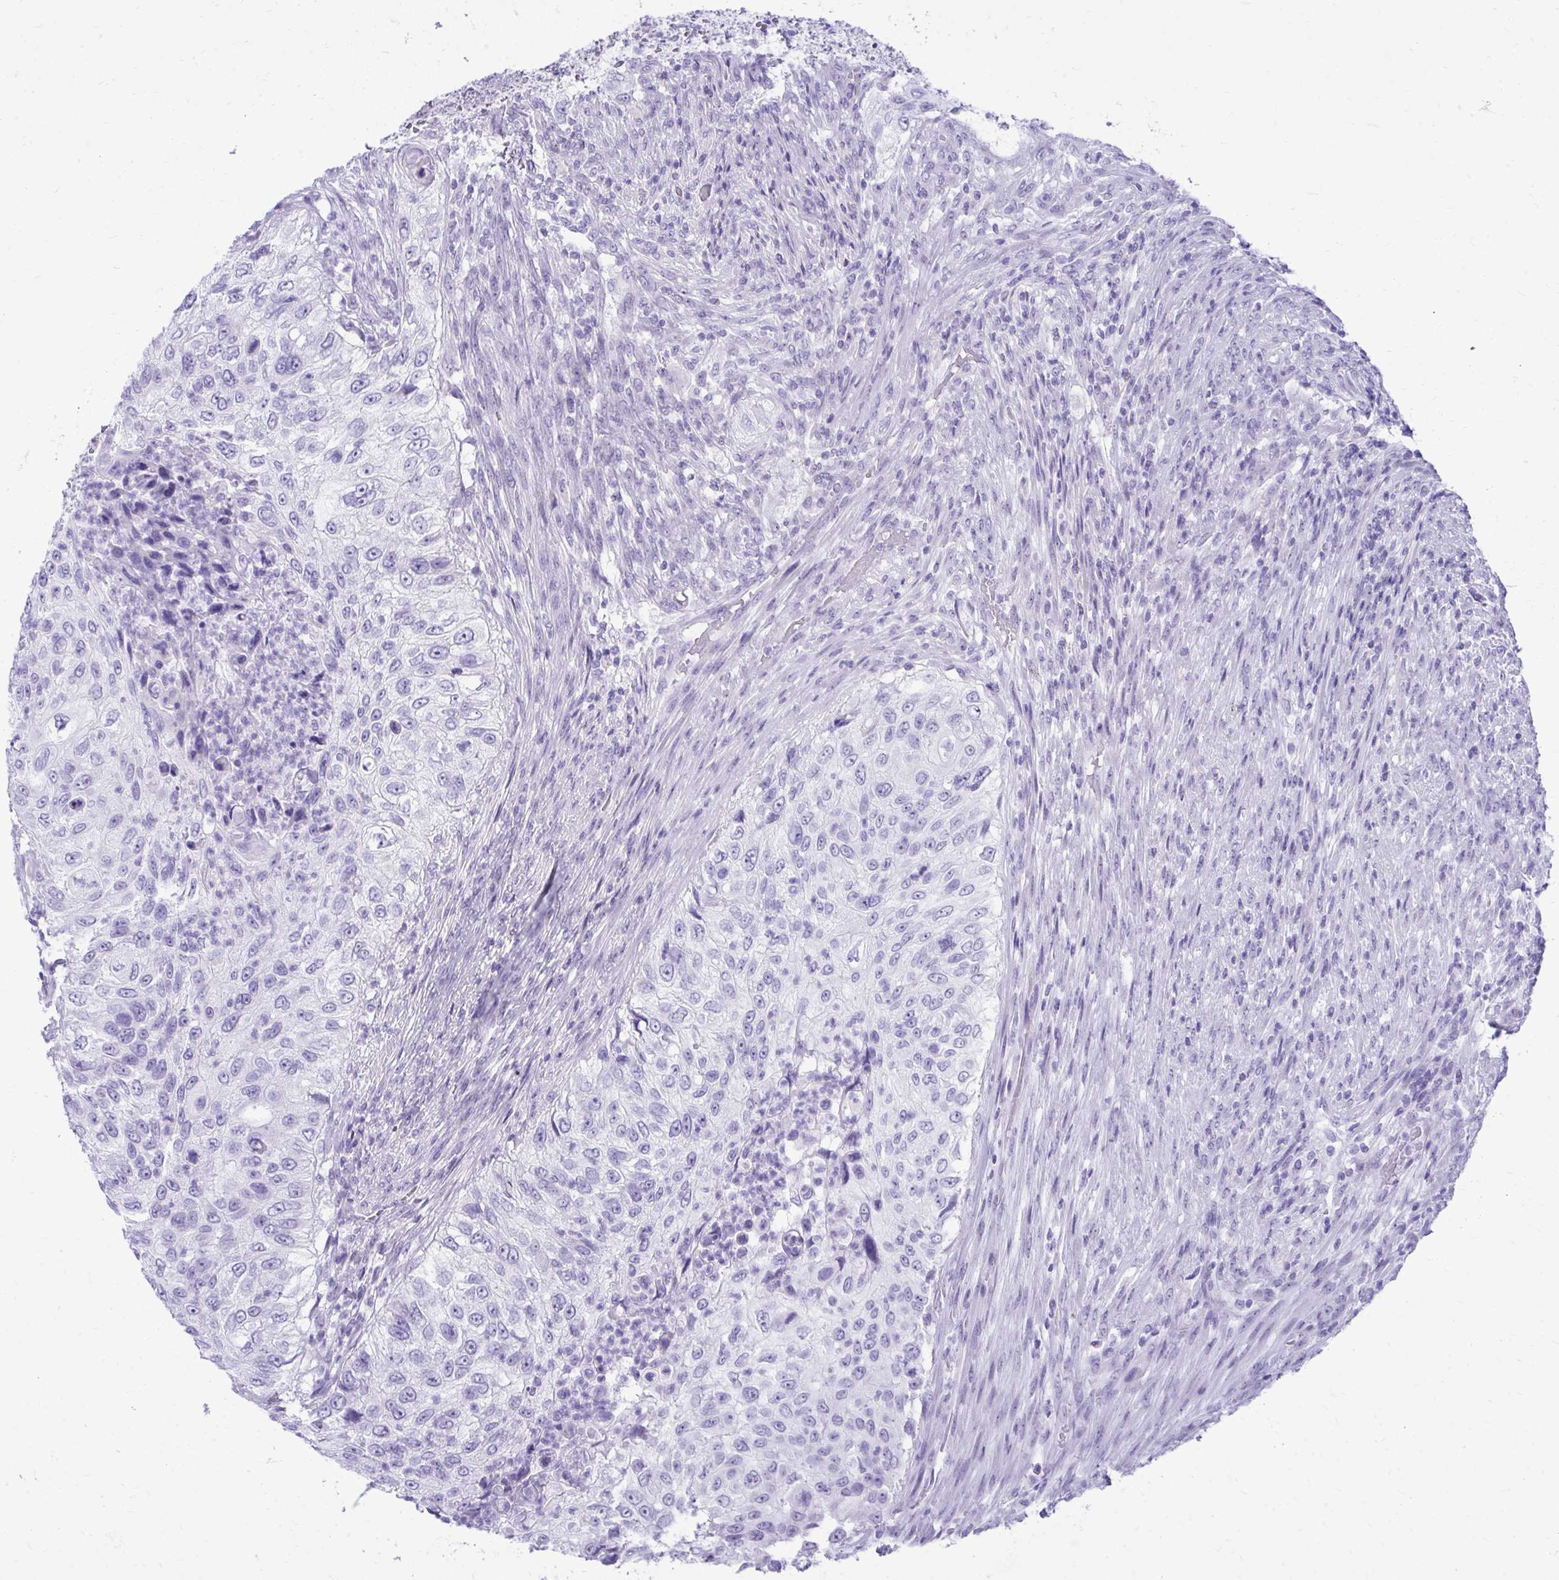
{"staining": {"intensity": "negative", "quantity": "none", "location": "none"}, "tissue": "urothelial cancer", "cell_type": "Tumor cells", "image_type": "cancer", "snomed": [{"axis": "morphology", "description": "Urothelial carcinoma, High grade"}, {"axis": "topography", "description": "Urinary bladder"}], "caption": "Immunohistochemical staining of urothelial cancer displays no significant staining in tumor cells.", "gene": "RALYL", "patient": {"sex": "female", "age": 60}}